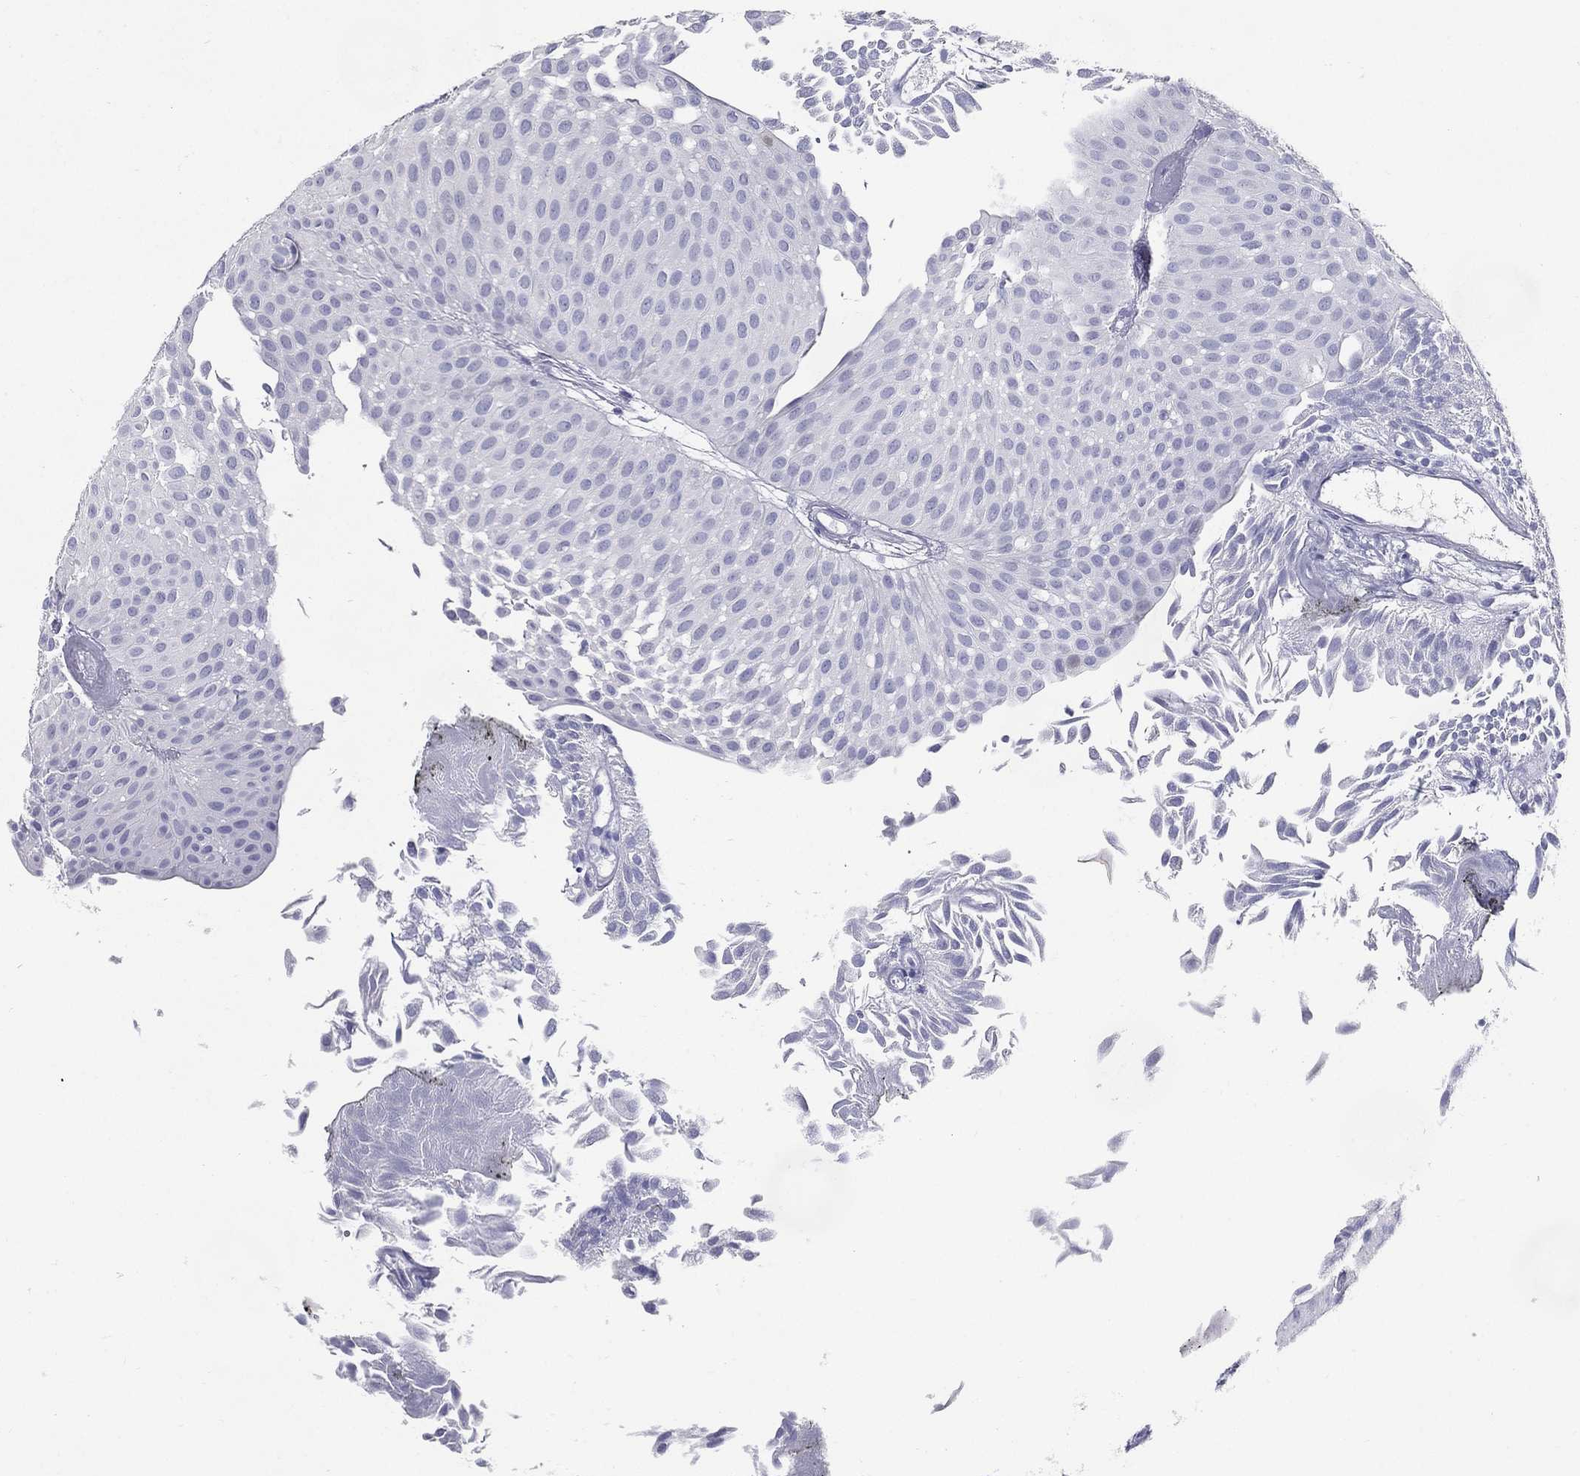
{"staining": {"intensity": "negative", "quantity": "none", "location": "none"}, "tissue": "urothelial cancer", "cell_type": "Tumor cells", "image_type": "cancer", "snomed": [{"axis": "morphology", "description": "Urothelial carcinoma, Low grade"}, {"axis": "topography", "description": "Urinary bladder"}], "caption": "Immunohistochemical staining of human urothelial carcinoma (low-grade) reveals no significant staining in tumor cells.", "gene": "KIF2C", "patient": {"sex": "male", "age": 64}}